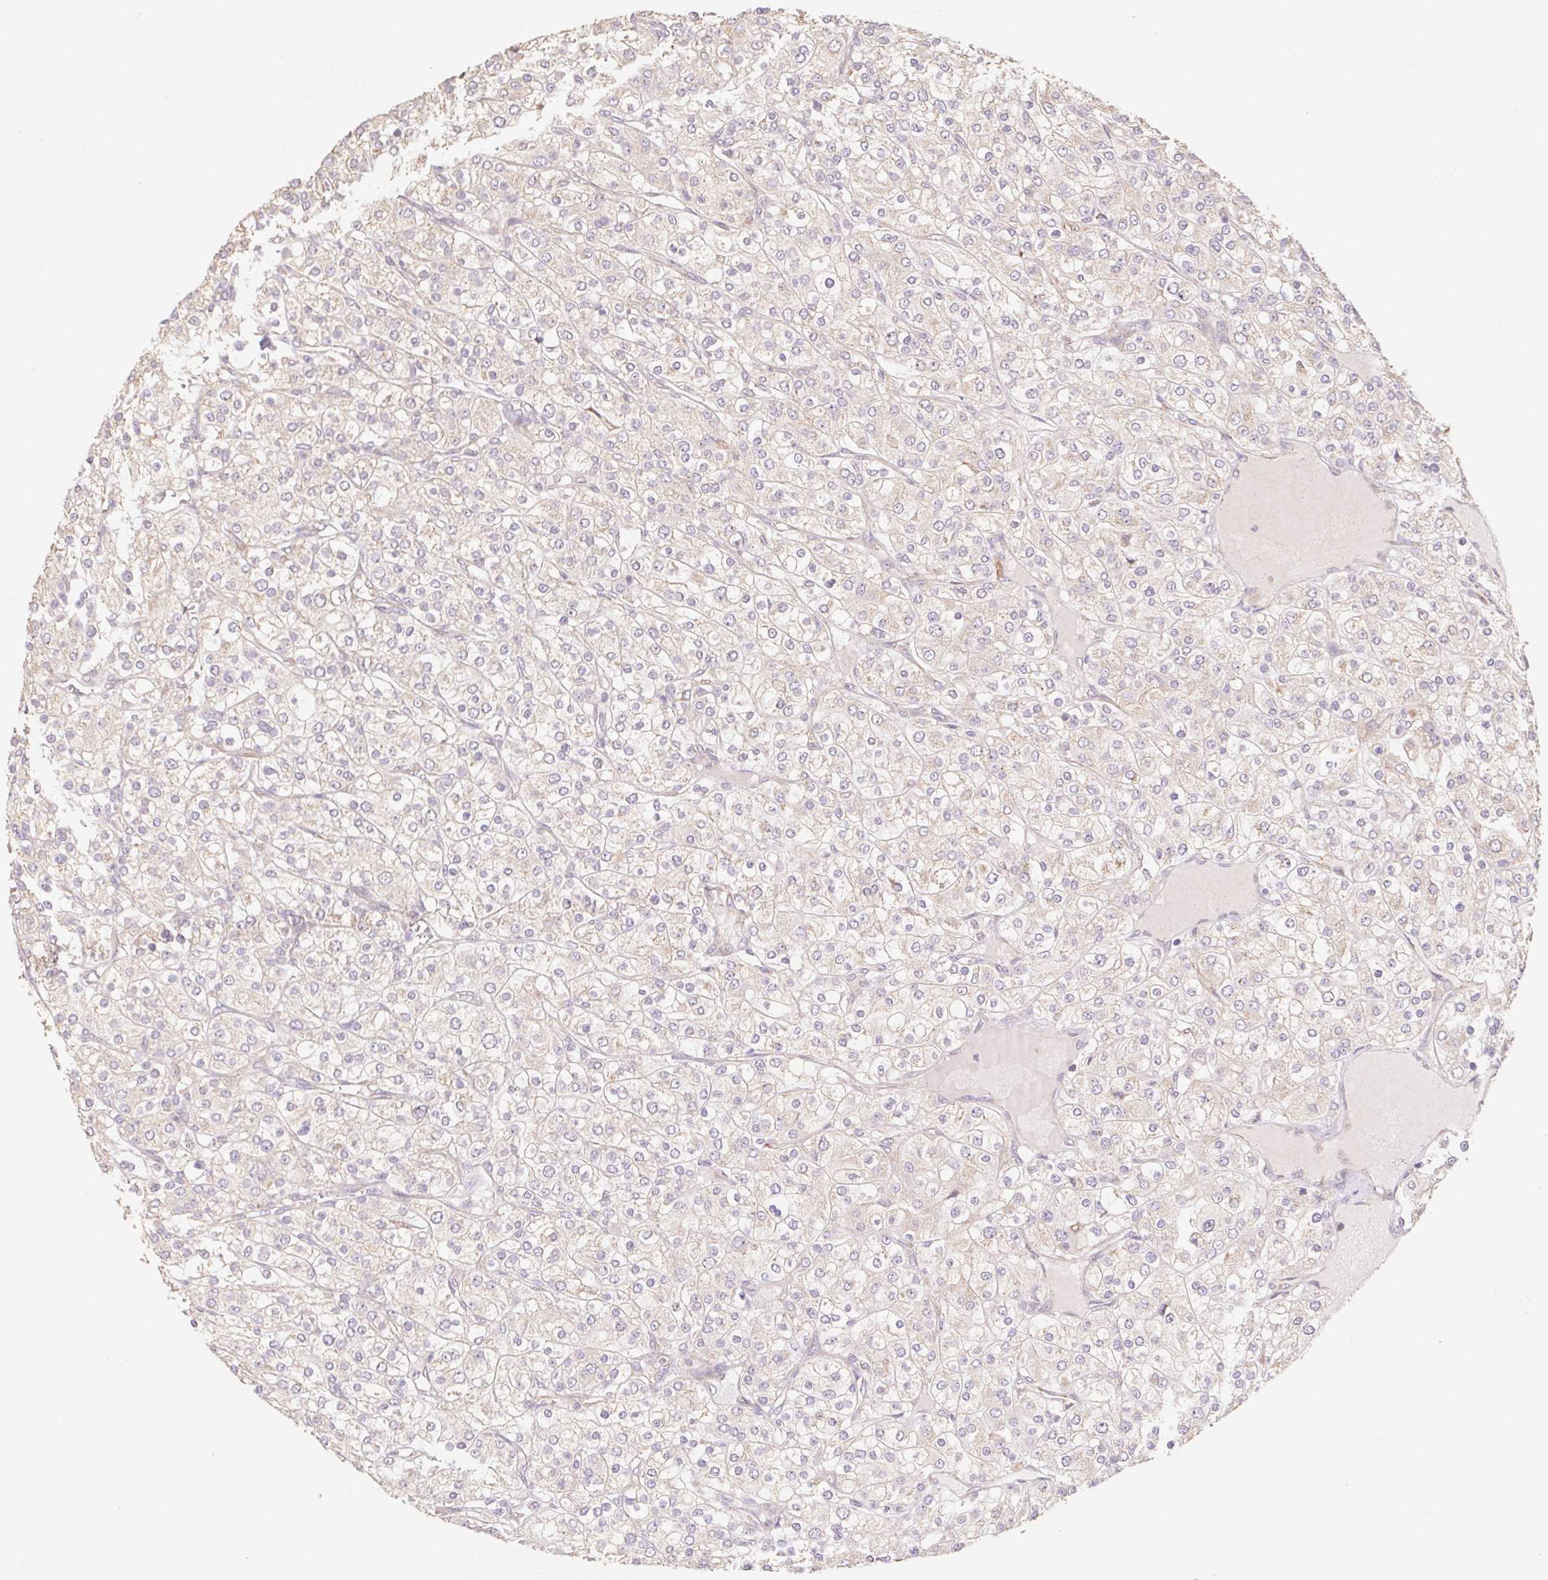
{"staining": {"intensity": "negative", "quantity": "none", "location": "none"}, "tissue": "renal cancer", "cell_type": "Tumor cells", "image_type": "cancer", "snomed": [{"axis": "morphology", "description": "Adenocarcinoma, NOS"}, {"axis": "topography", "description": "Kidney"}], "caption": "IHC image of neoplastic tissue: human adenocarcinoma (renal) stained with DAB (3,3'-diaminobenzidine) exhibits no significant protein positivity in tumor cells. (IHC, brightfield microscopy, high magnification).", "gene": "RPL27A", "patient": {"sex": "male", "age": 80}}